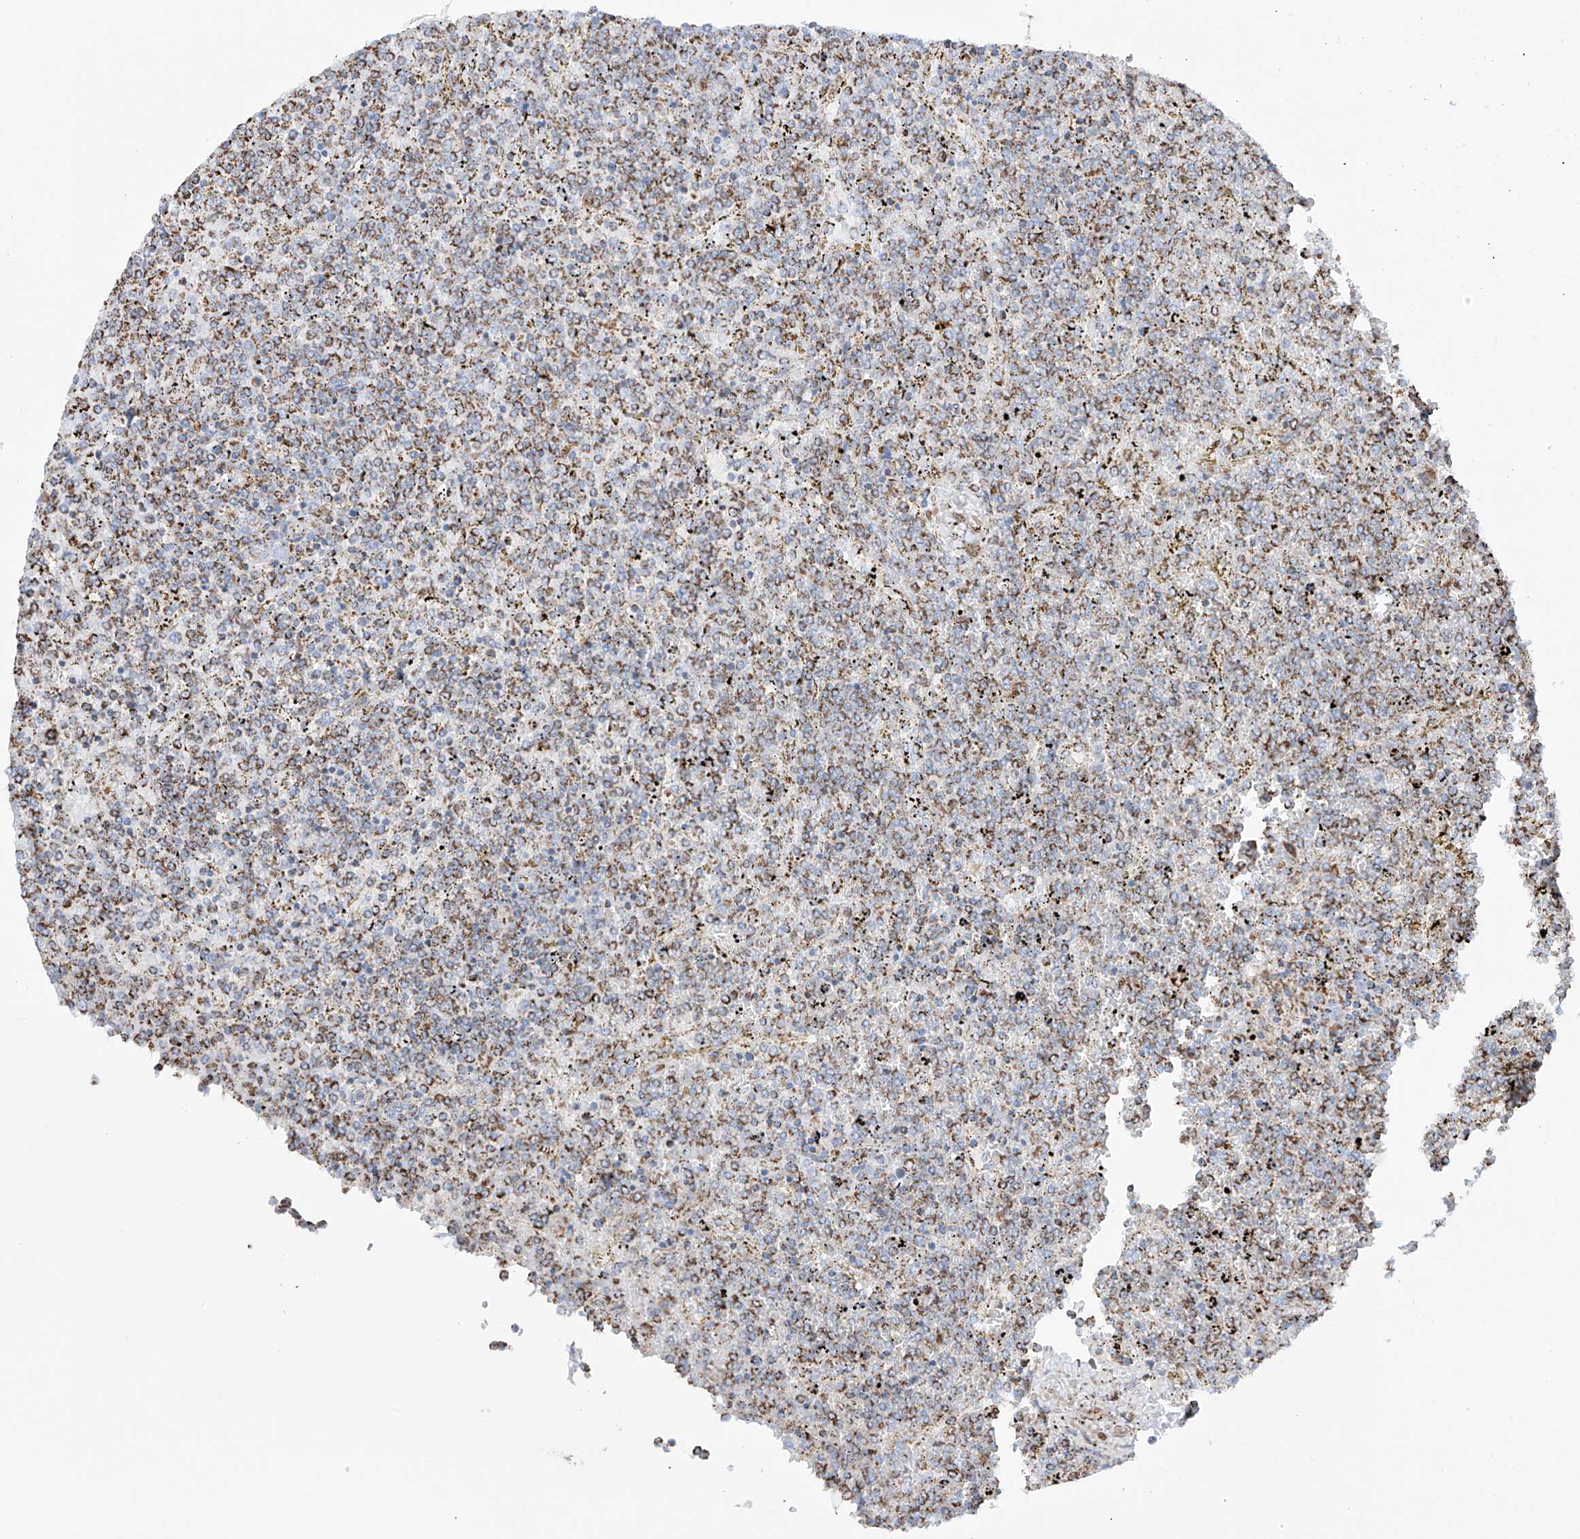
{"staining": {"intensity": "moderate", "quantity": ">75%", "location": "cytoplasmic/membranous"}, "tissue": "lymphoma", "cell_type": "Tumor cells", "image_type": "cancer", "snomed": [{"axis": "morphology", "description": "Malignant lymphoma, non-Hodgkin's type, Low grade"}, {"axis": "topography", "description": "Spleen"}], "caption": "Protein staining exhibits moderate cytoplasmic/membranous staining in approximately >75% of tumor cells in low-grade malignant lymphoma, non-Hodgkin's type.", "gene": "XKR3", "patient": {"sex": "female", "age": 19}}